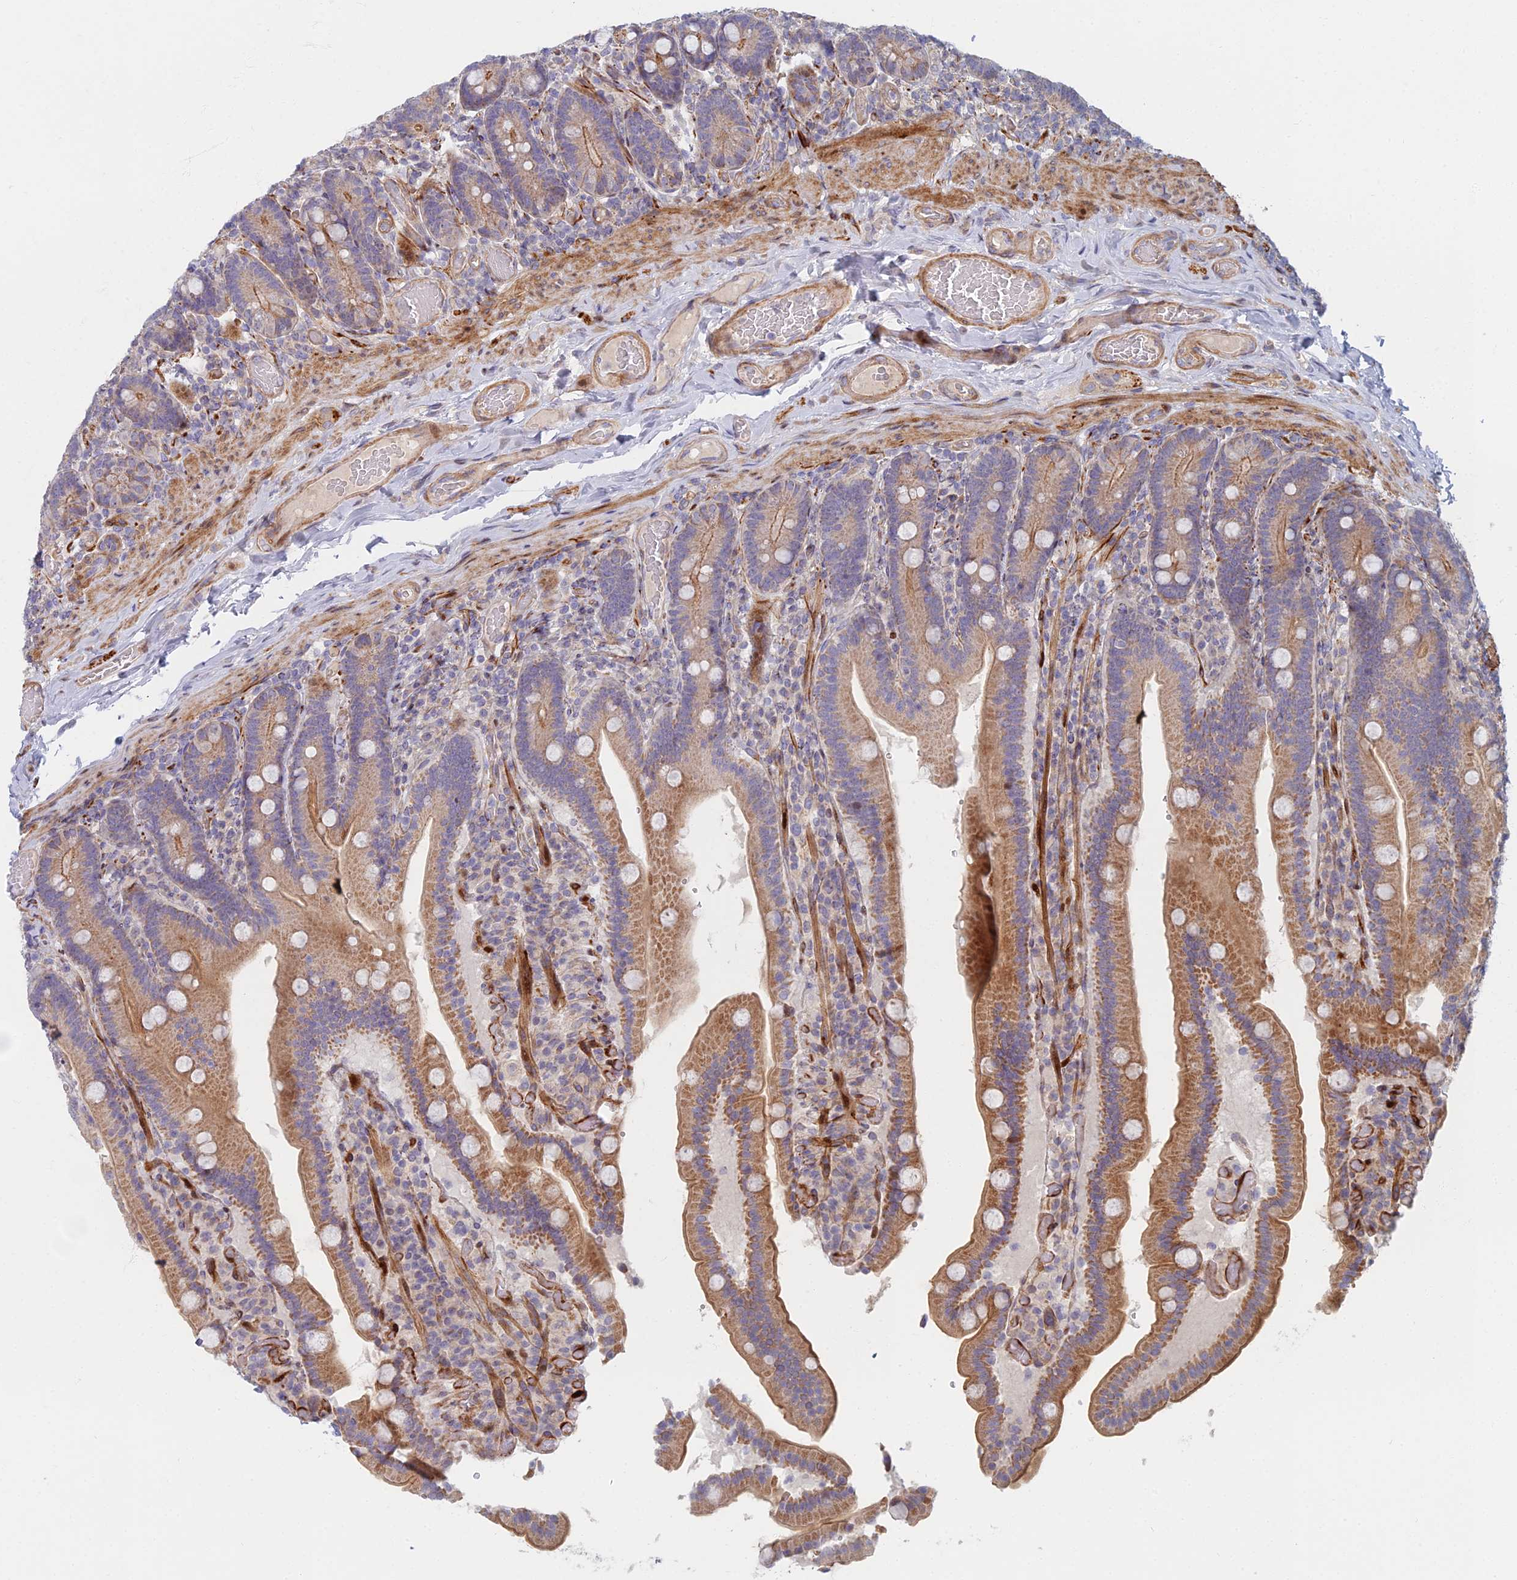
{"staining": {"intensity": "moderate", "quantity": ">75%", "location": "cytoplasmic/membranous"}, "tissue": "duodenum", "cell_type": "Glandular cells", "image_type": "normal", "snomed": [{"axis": "morphology", "description": "Normal tissue, NOS"}, {"axis": "topography", "description": "Duodenum"}], "caption": "A brown stain shows moderate cytoplasmic/membranous staining of a protein in glandular cells of normal human duodenum.", "gene": "C15orf40", "patient": {"sex": "female", "age": 62}}